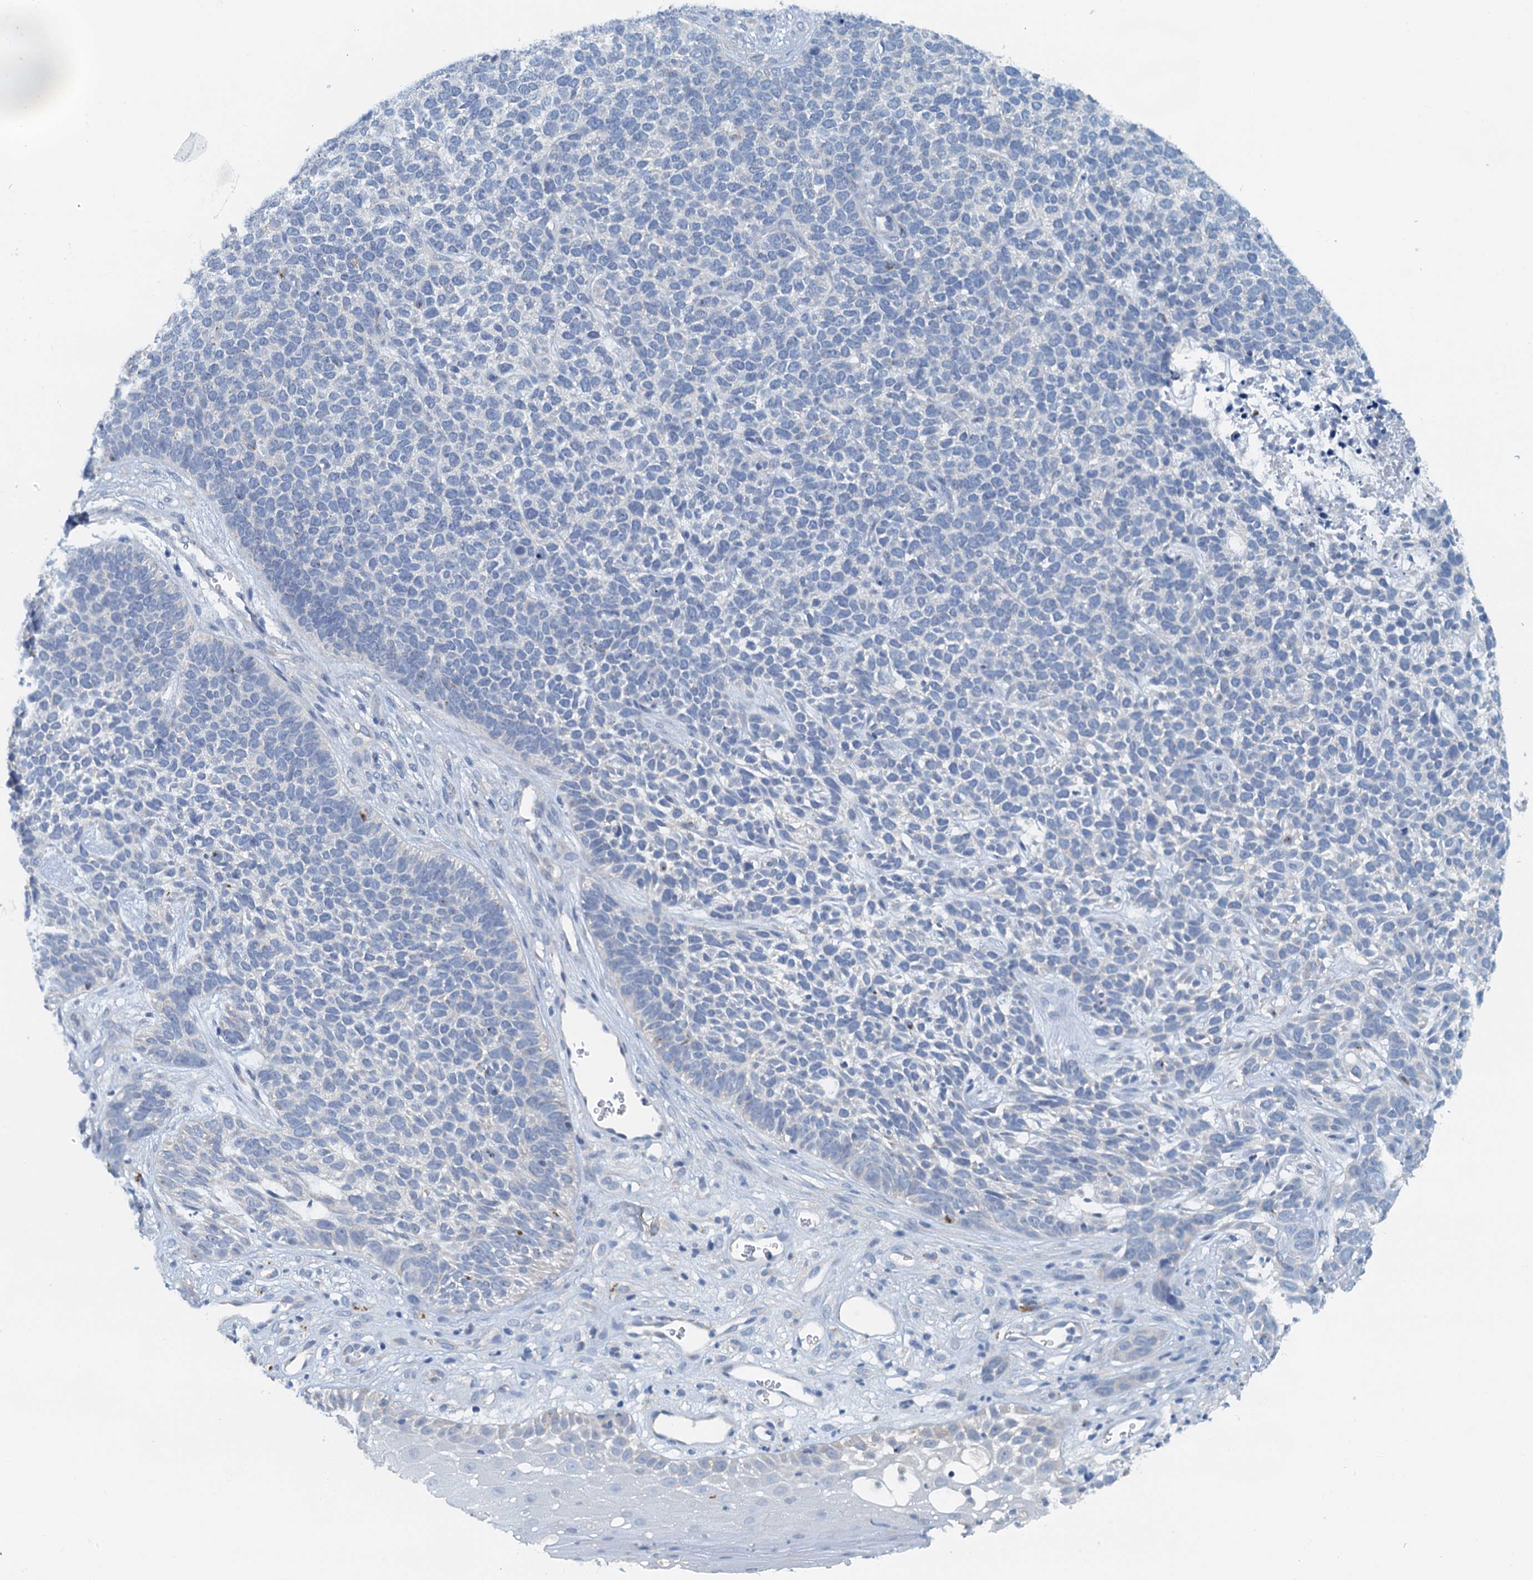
{"staining": {"intensity": "negative", "quantity": "none", "location": "none"}, "tissue": "skin cancer", "cell_type": "Tumor cells", "image_type": "cancer", "snomed": [{"axis": "morphology", "description": "Basal cell carcinoma"}, {"axis": "topography", "description": "Skin"}], "caption": "Protein analysis of basal cell carcinoma (skin) reveals no significant positivity in tumor cells.", "gene": "DTD1", "patient": {"sex": "female", "age": 84}}